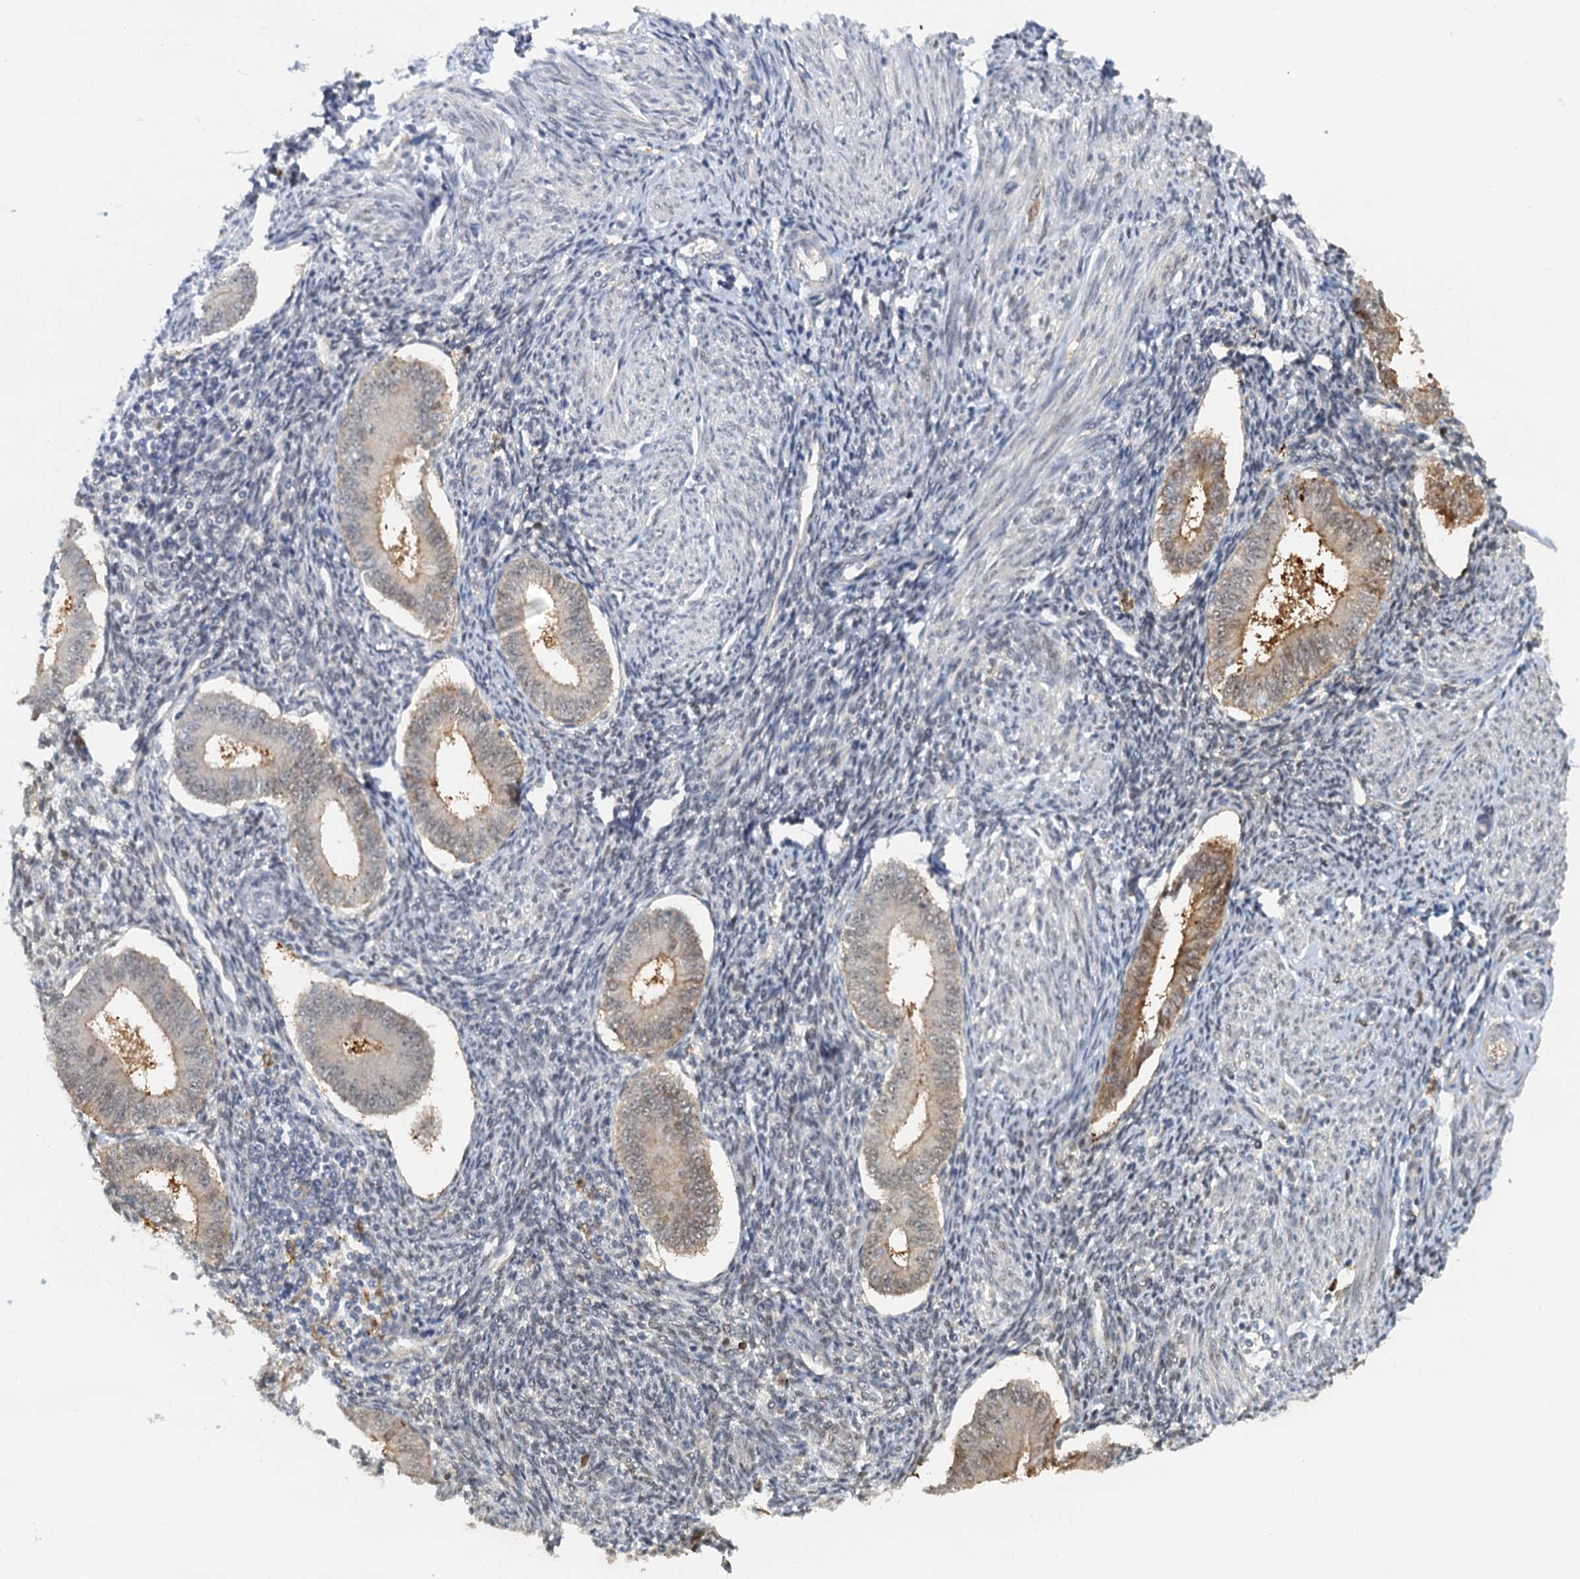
{"staining": {"intensity": "weak", "quantity": "<25%", "location": "cytoplasmic/membranous"}, "tissue": "endometrium", "cell_type": "Cells in endometrial stroma", "image_type": "normal", "snomed": [{"axis": "morphology", "description": "Normal tissue, NOS"}, {"axis": "topography", "description": "Uterus"}, {"axis": "topography", "description": "Endometrium"}], "caption": "Immunohistochemistry (IHC) of normal human endometrium demonstrates no positivity in cells in endometrial stroma. (Brightfield microscopy of DAB (3,3'-diaminobenzidine) immunohistochemistry (IHC) at high magnification).", "gene": "SPINDOC", "patient": {"sex": "female", "age": 48}}